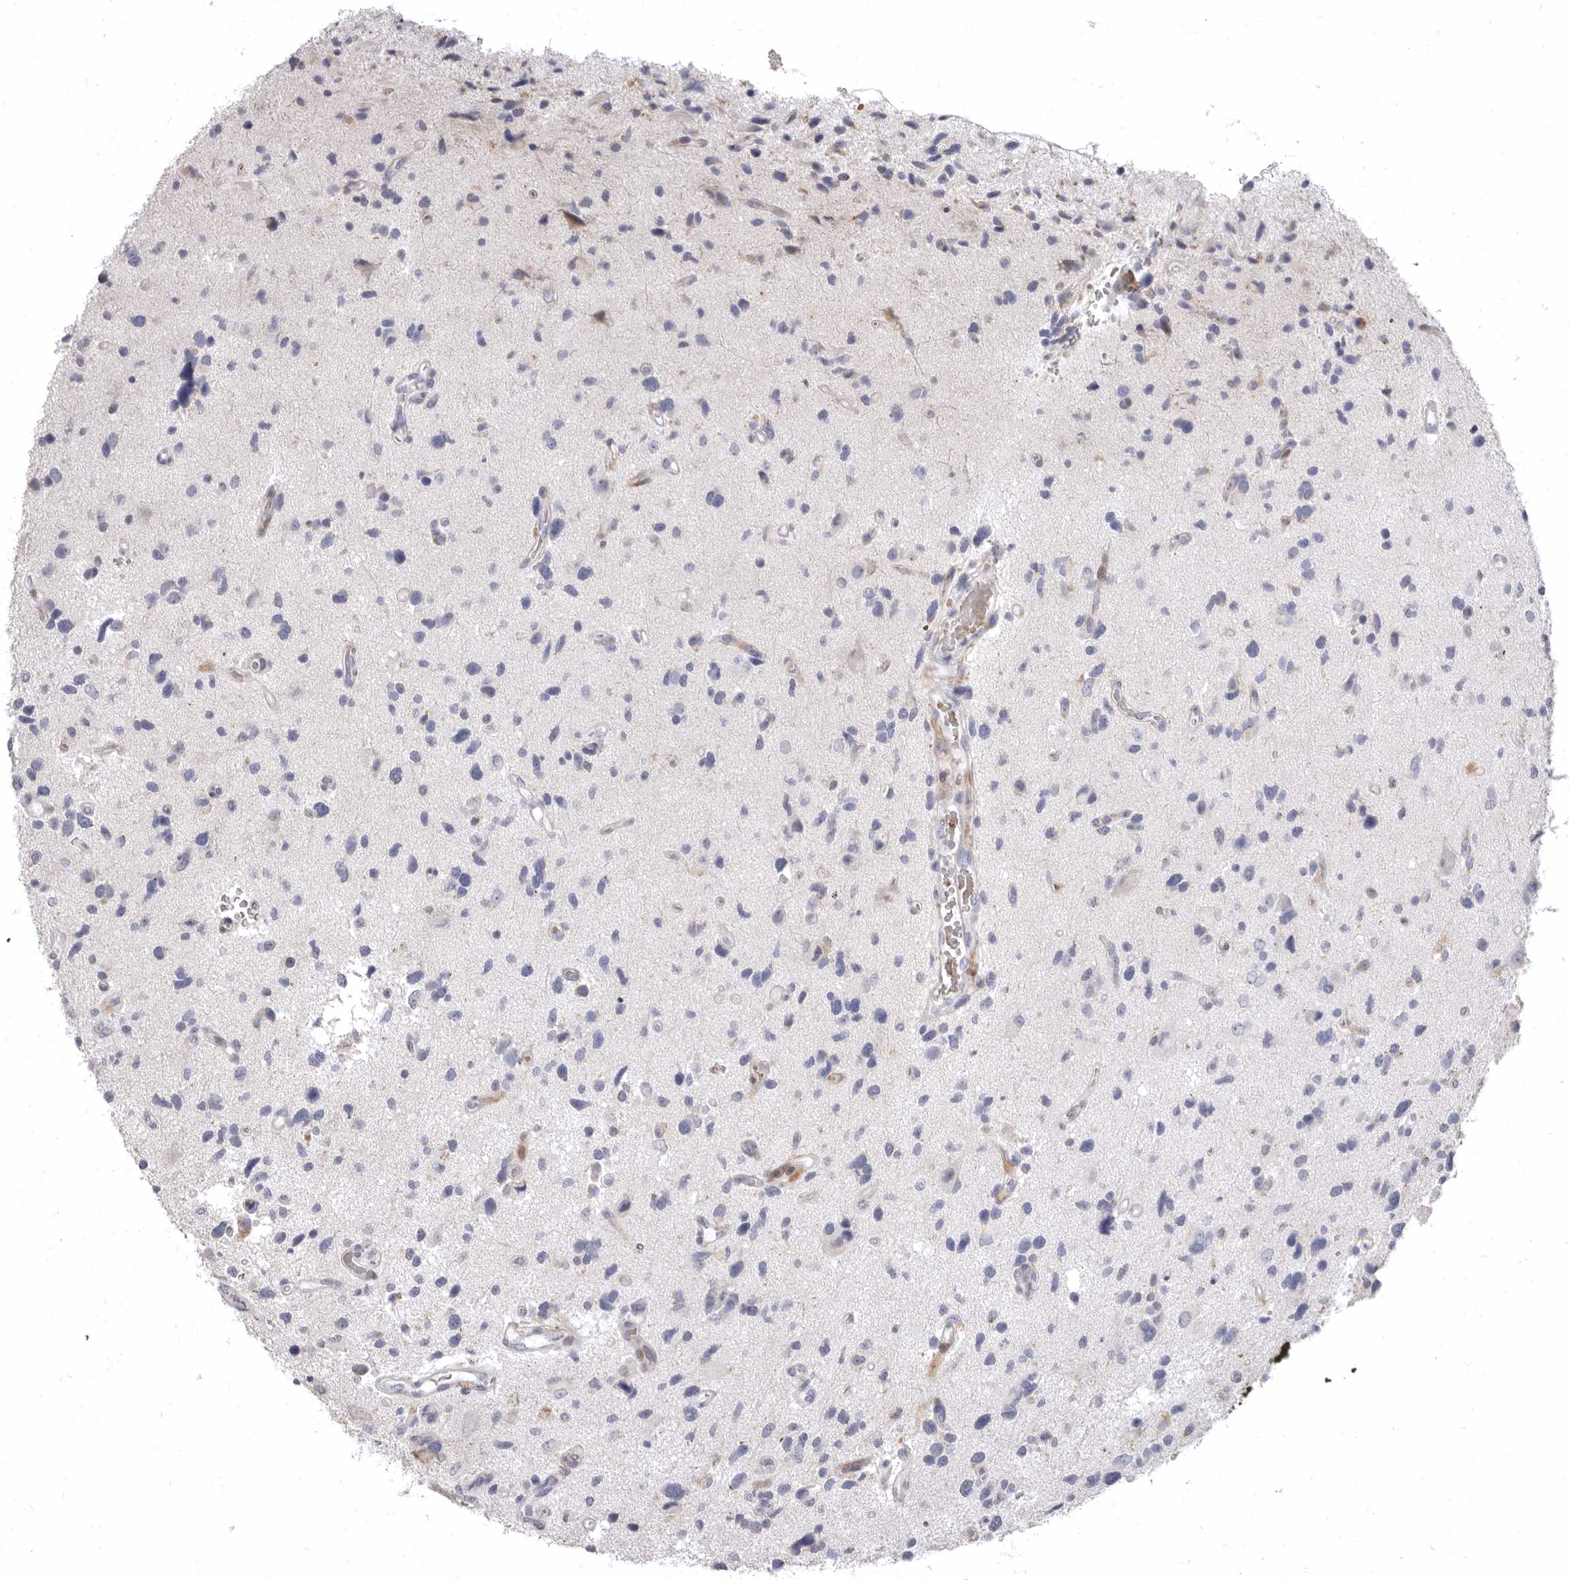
{"staining": {"intensity": "negative", "quantity": "none", "location": "none"}, "tissue": "glioma", "cell_type": "Tumor cells", "image_type": "cancer", "snomed": [{"axis": "morphology", "description": "Glioma, malignant, High grade"}, {"axis": "topography", "description": "Brain"}], "caption": "Photomicrograph shows no protein positivity in tumor cells of malignant glioma (high-grade) tissue.", "gene": "AIDA", "patient": {"sex": "male", "age": 33}}